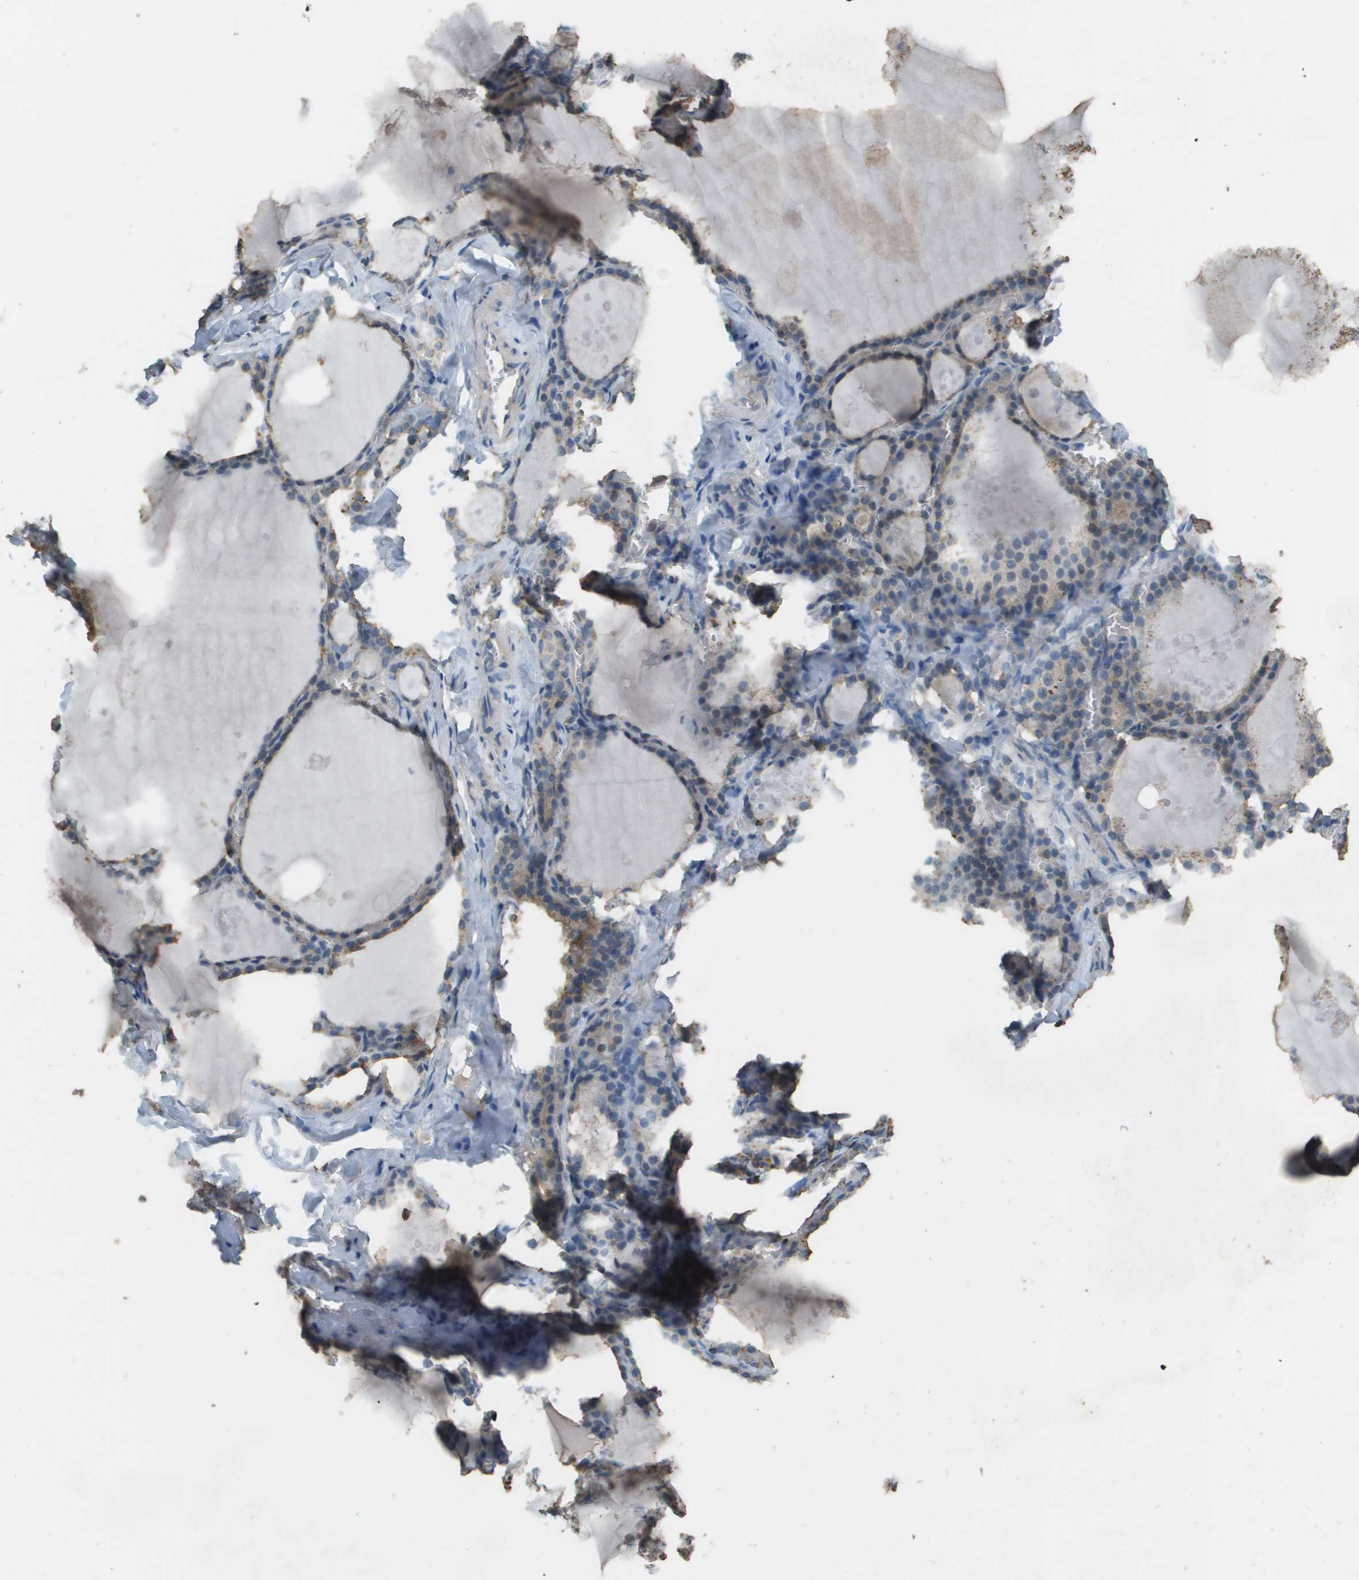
{"staining": {"intensity": "weak", "quantity": "<25%", "location": "cytoplasmic/membranous"}, "tissue": "thyroid gland", "cell_type": "Glandular cells", "image_type": "normal", "snomed": [{"axis": "morphology", "description": "Normal tissue, NOS"}, {"axis": "topography", "description": "Thyroid gland"}], "caption": "An image of human thyroid gland is negative for staining in glandular cells. Brightfield microscopy of immunohistochemistry (IHC) stained with DAB (3,3'-diaminobenzidine) (brown) and hematoxylin (blue), captured at high magnification.", "gene": "MS4A7", "patient": {"sex": "male", "age": 56}}